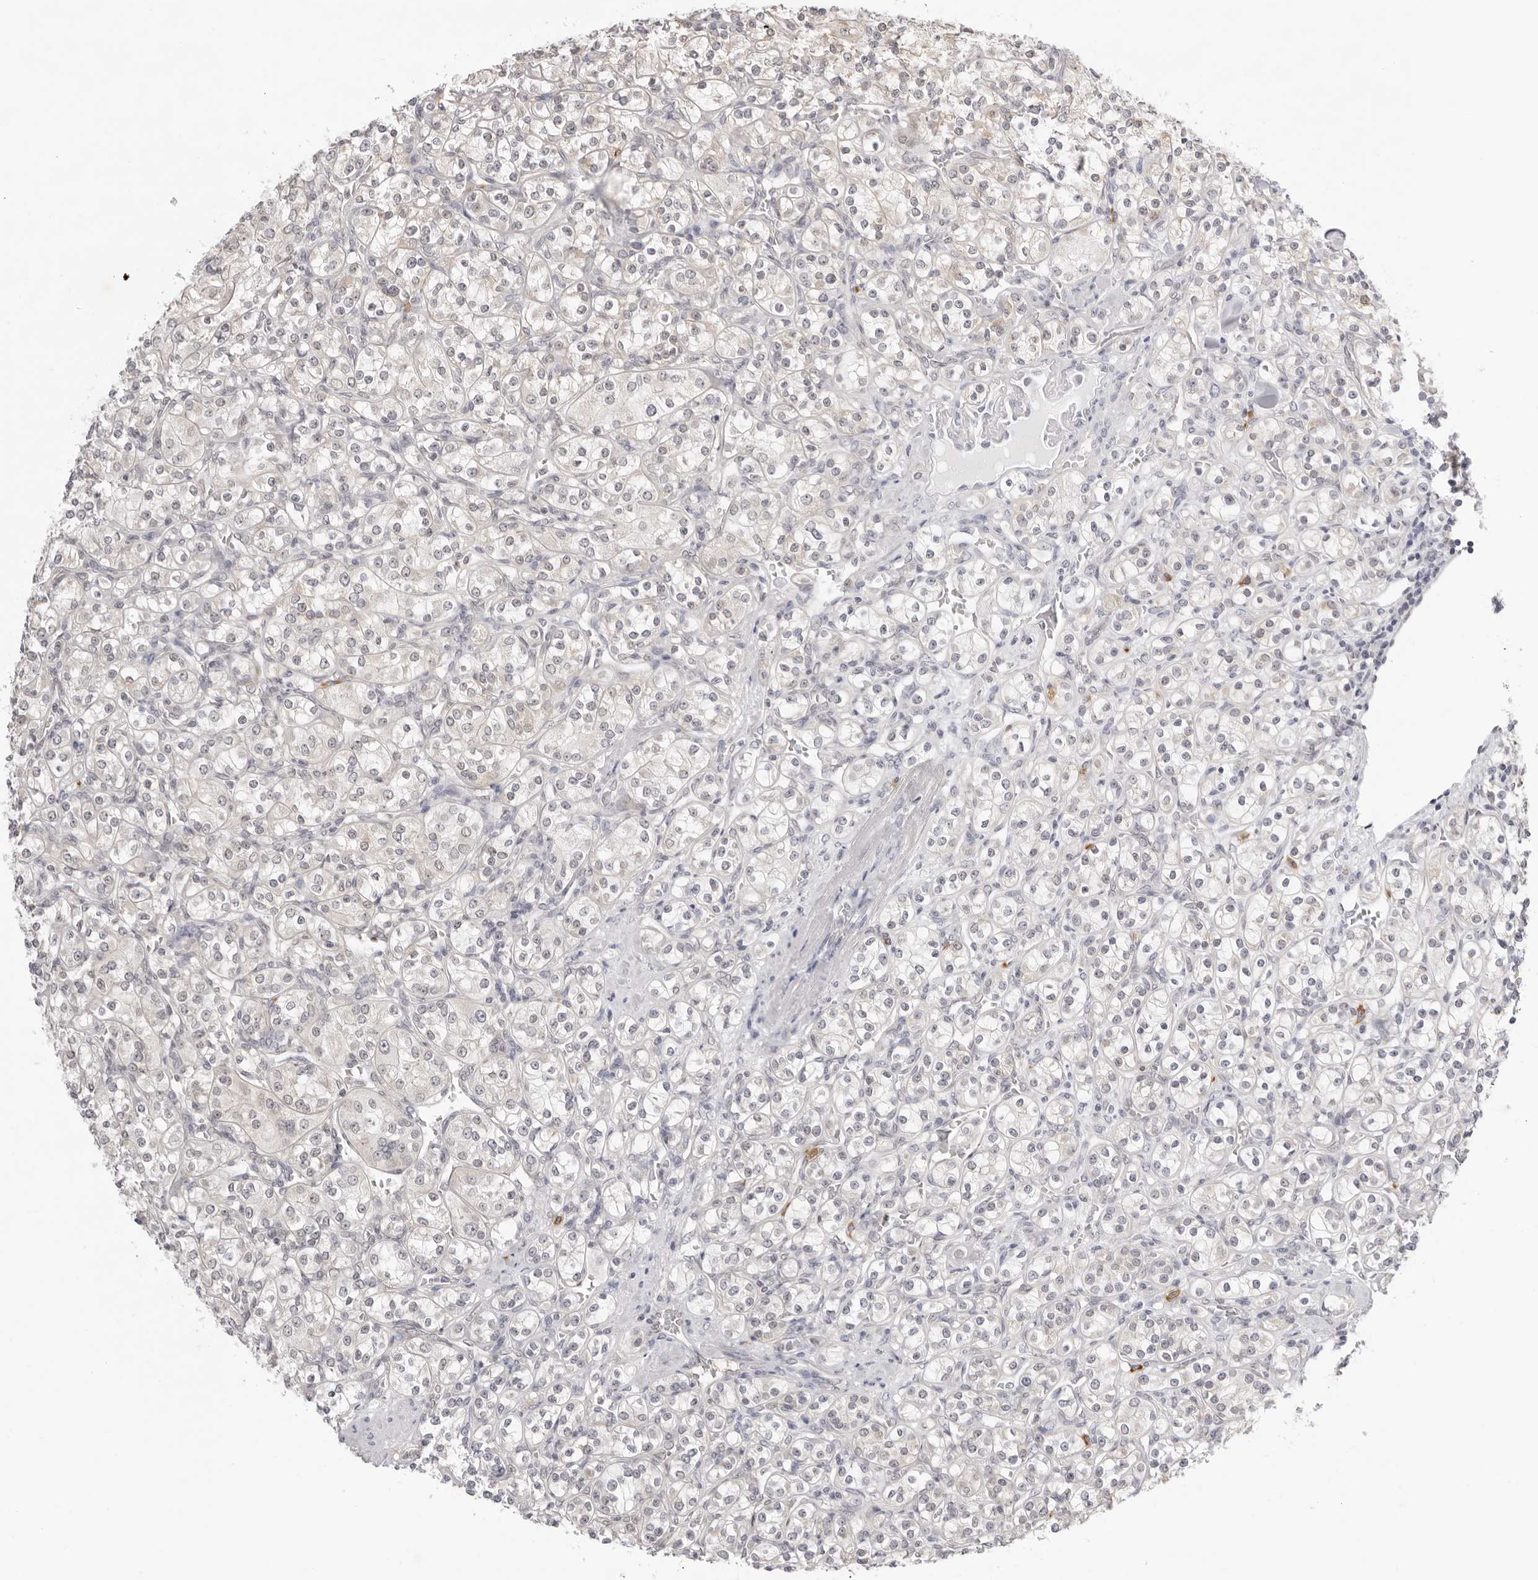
{"staining": {"intensity": "negative", "quantity": "none", "location": "none"}, "tissue": "renal cancer", "cell_type": "Tumor cells", "image_type": "cancer", "snomed": [{"axis": "morphology", "description": "Adenocarcinoma, NOS"}, {"axis": "topography", "description": "Kidney"}], "caption": "This is a photomicrograph of immunohistochemistry staining of renal cancer (adenocarcinoma), which shows no staining in tumor cells.", "gene": "FDPS", "patient": {"sex": "male", "age": 77}}